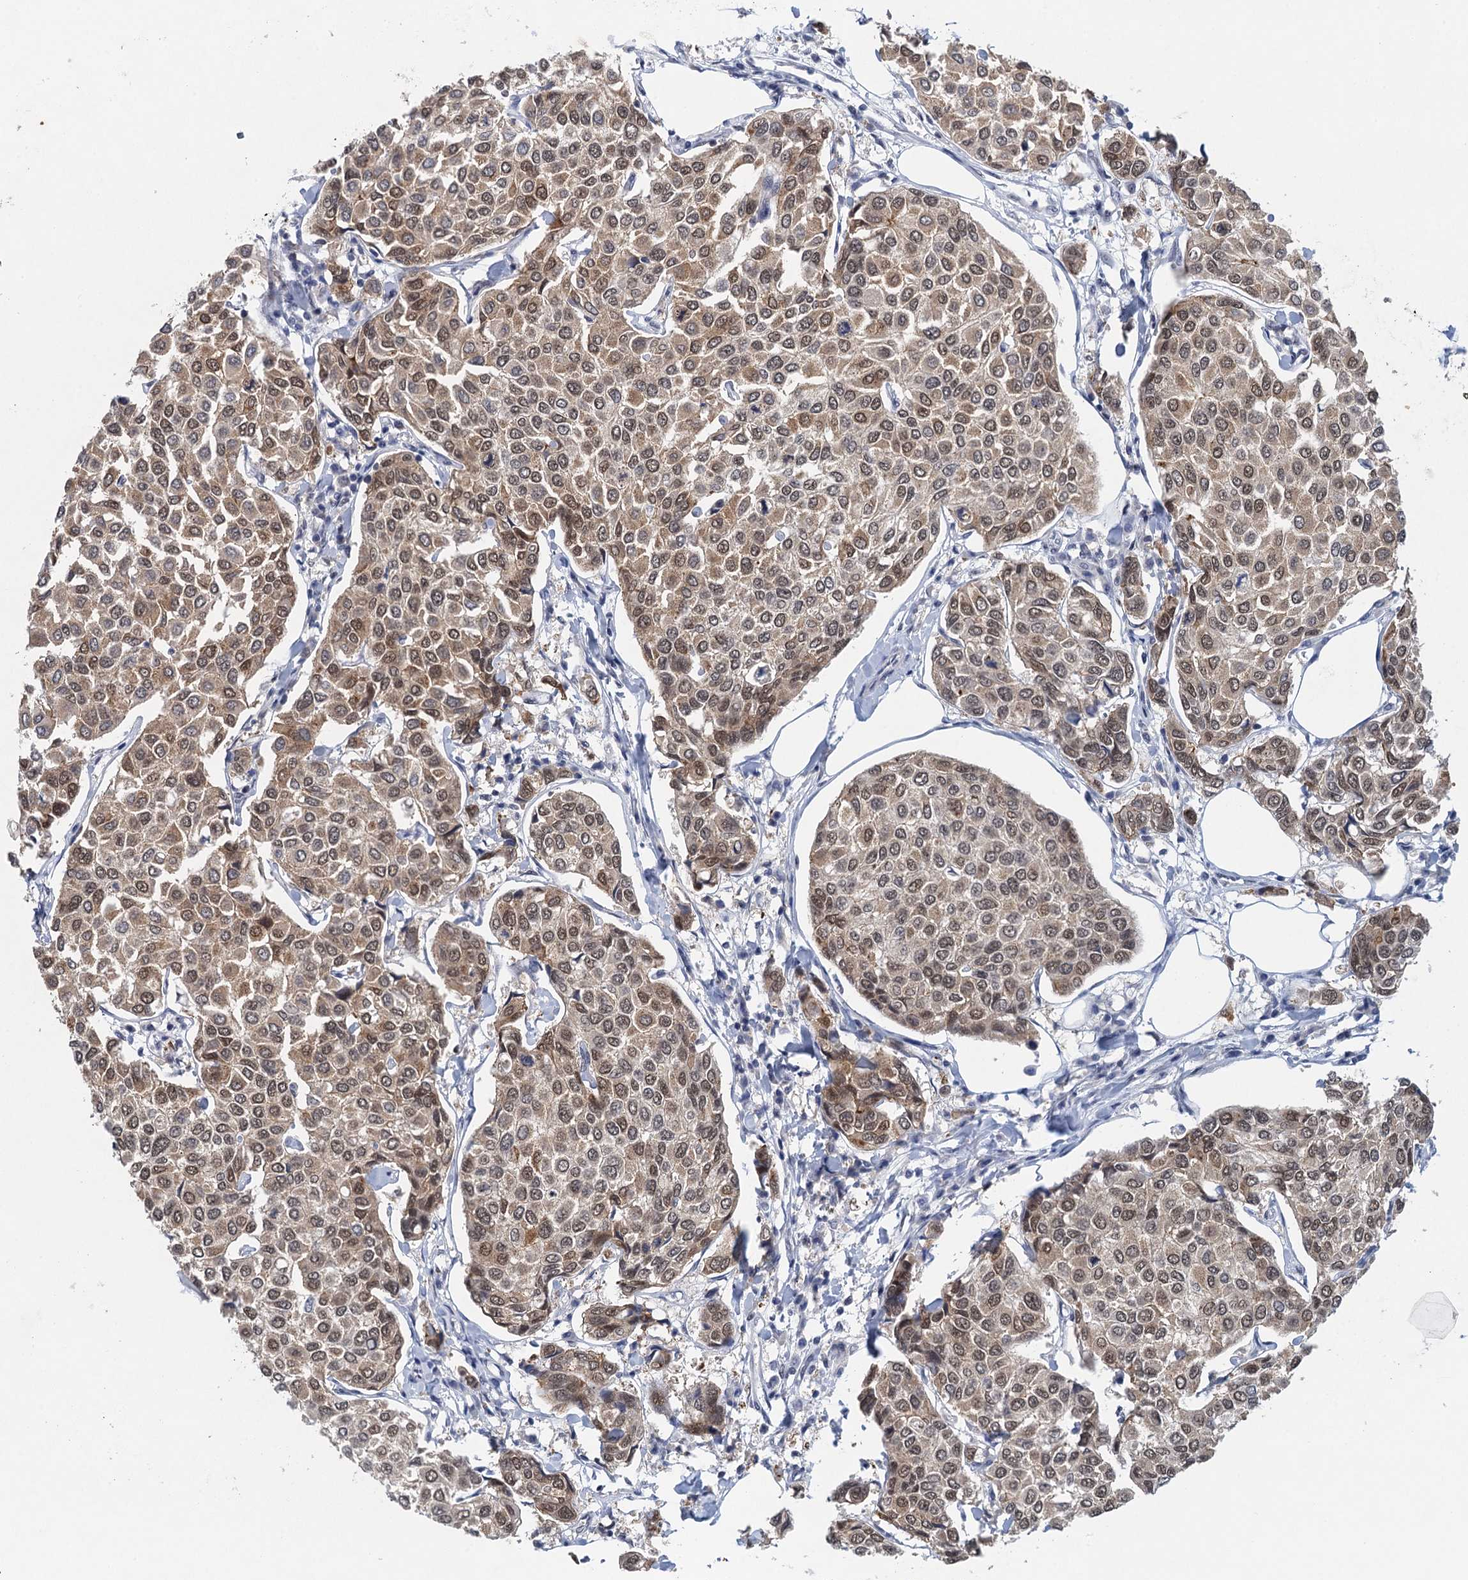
{"staining": {"intensity": "moderate", "quantity": ">75%", "location": "cytoplasmic/membranous,nuclear"}, "tissue": "breast cancer", "cell_type": "Tumor cells", "image_type": "cancer", "snomed": [{"axis": "morphology", "description": "Duct carcinoma"}, {"axis": "topography", "description": "Breast"}], "caption": "Human infiltrating ductal carcinoma (breast) stained with a protein marker reveals moderate staining in tumor cells.", "gene": "EPS8L1", "patient": {"sex": "female", "age": 55}}